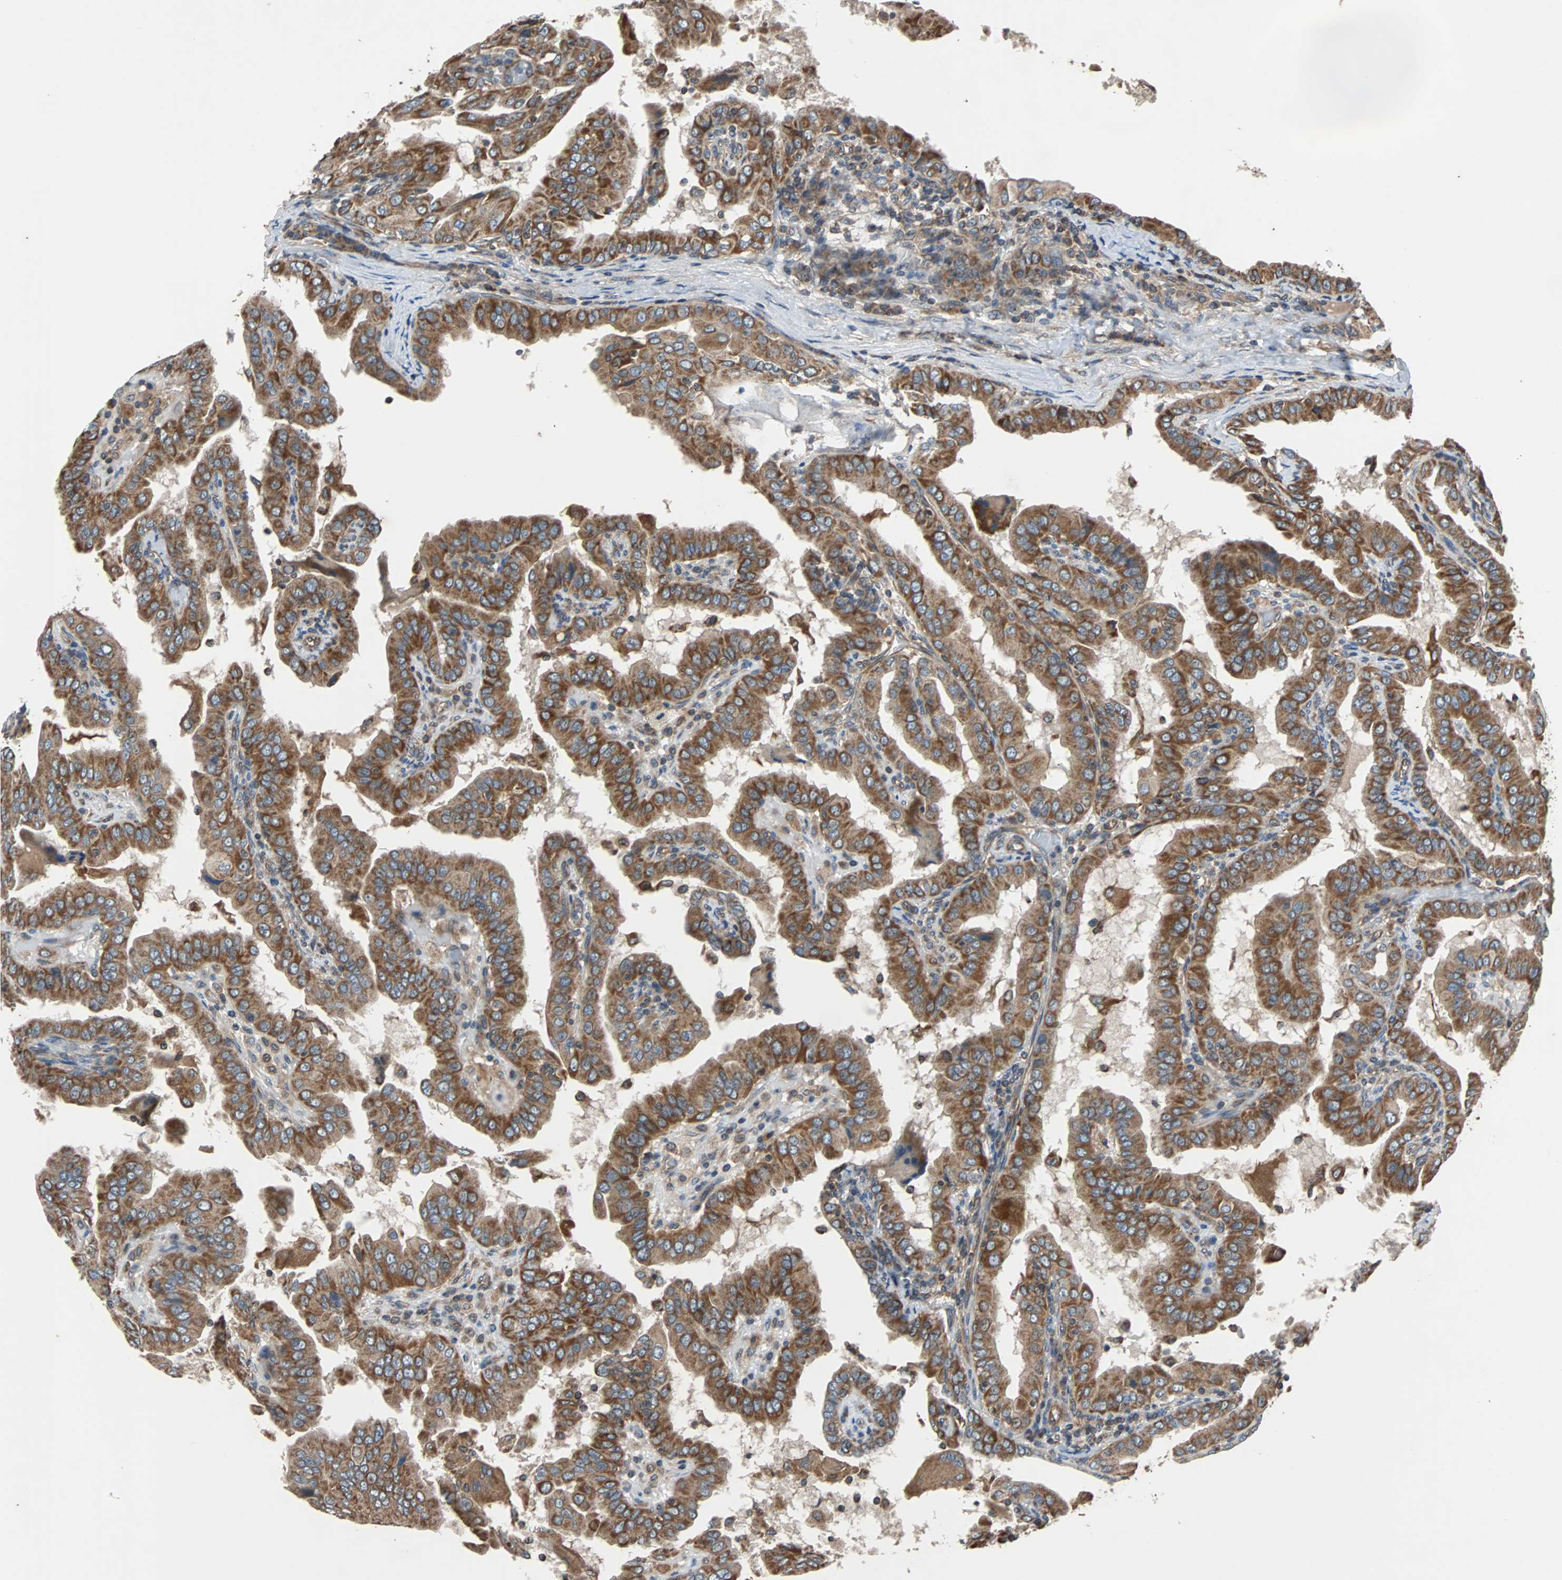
{"staining": {"intensity": "moderate", "quantity": ">75%", "location": "cytoplasmic/membranous"}, "tissue": "thyroid cancer", "cell_type": "Tumor cells", "image_type": "cancer", "snomed": [{"axis": "morphology", "description": "Papillary adenocarcinoma, NOS"}, {"axis": "topography", "description": "Thyroid gland"}], "caption": "A brown stain highlights moderate cytoplasmic/membranous expression of a protein in human thyroid papillary adenocarcinoma tumor cells. (Stains: DAB in brown, nuclei in blue, Microscopy: brightfield microscopy at high magnification).", "gene": "ACTR3", "patient": {"sex": "male", "age": 33}}